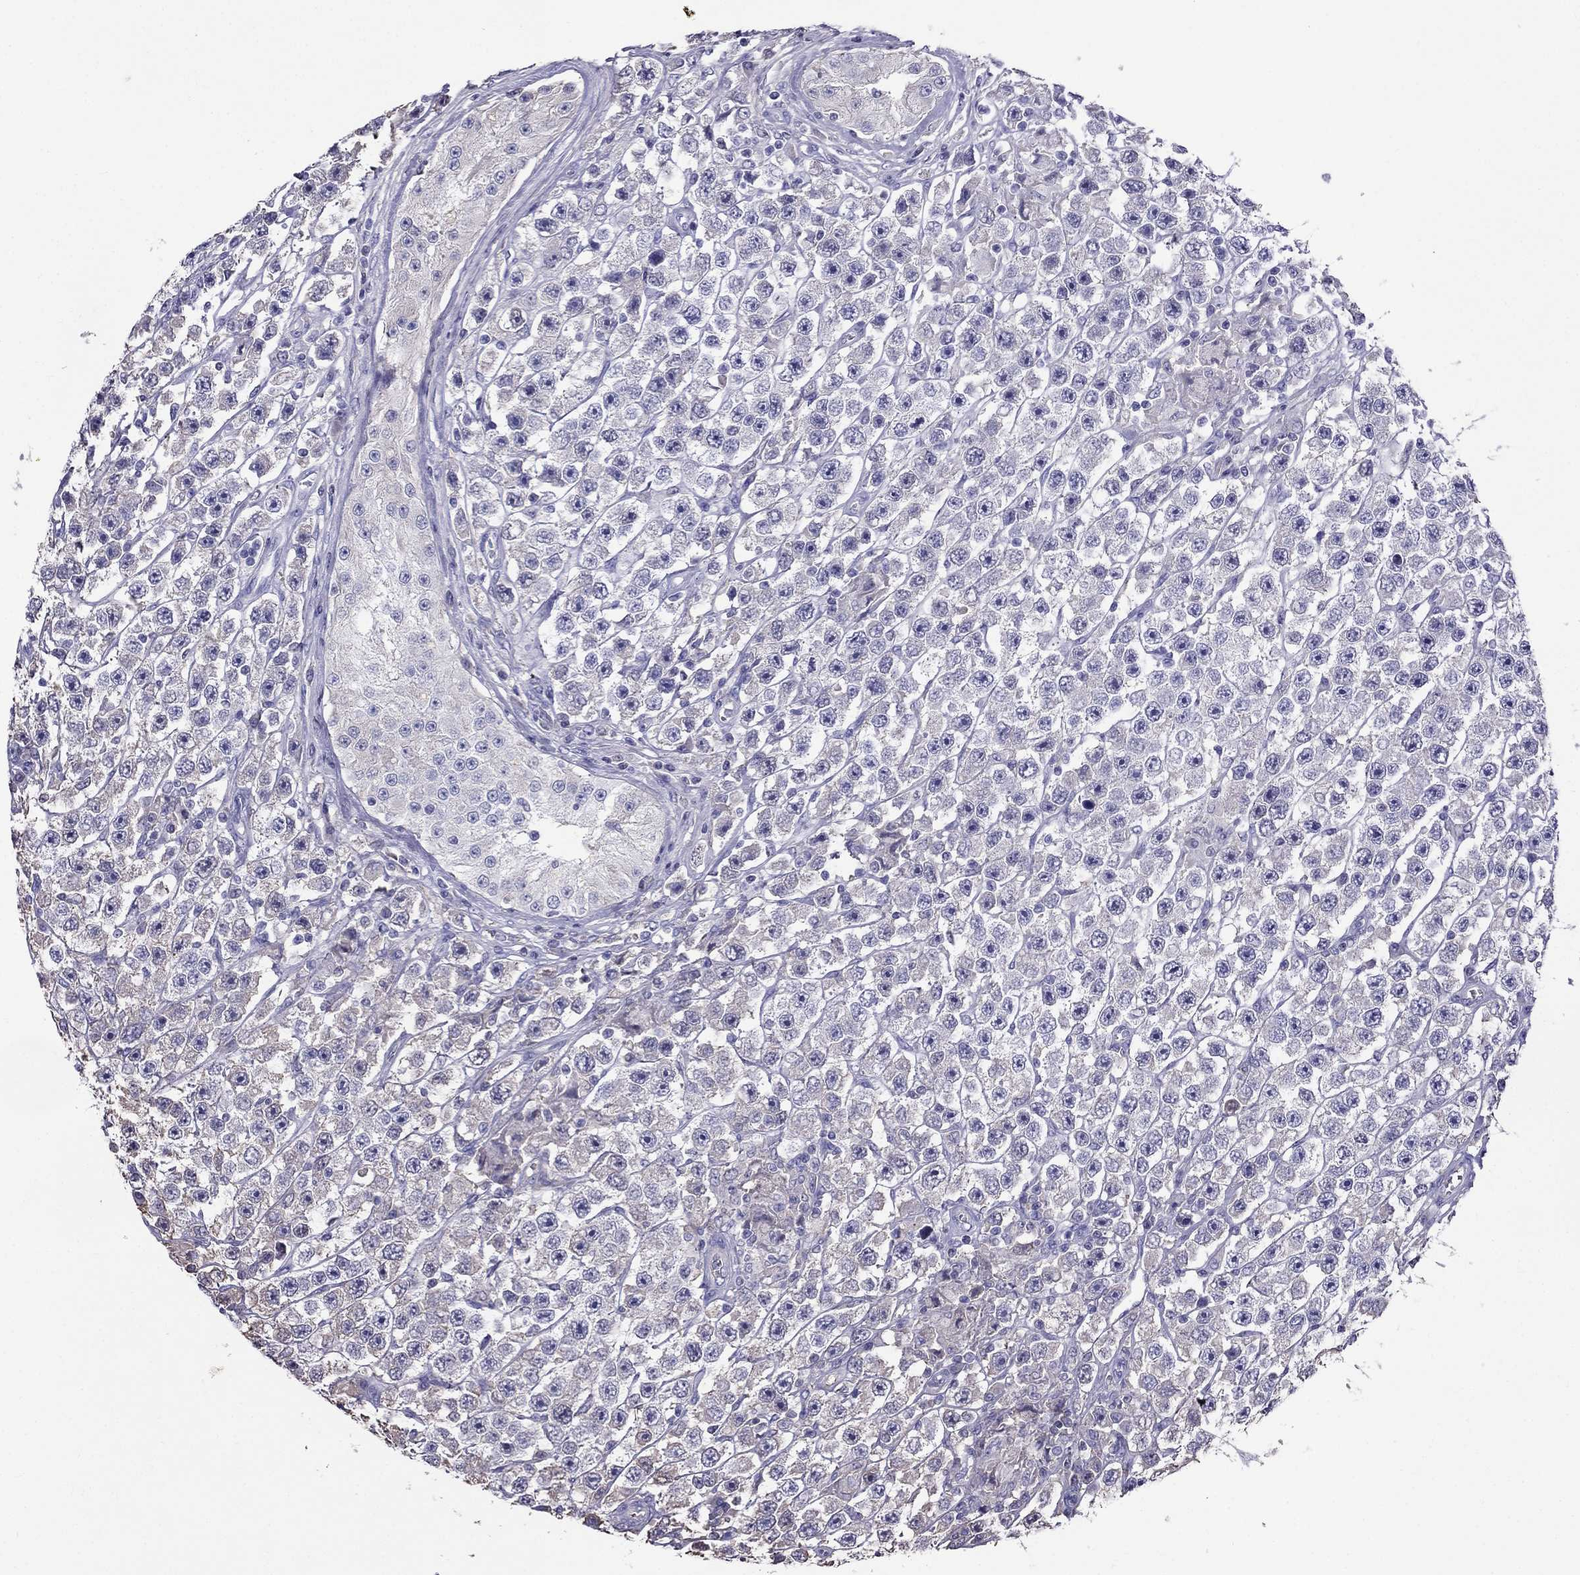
{"staining": {"intensity": "negative", "quantity": "none", "location": "none"}, "tissue": "testis cancer", "cell_type": "Tumor cells", "image_type": "cancer", "snomed": [{"axis": "morphology", "description": "Seminoma, NOS"}, {"axis": "topography", "description": "Testis"}], "caption": "Testis seminoma was stained to show a protein in brown. There is no significant expression in tumor cells.", "gene": "TBC1D21", "patient": {"sex": "male", "age": 45}}